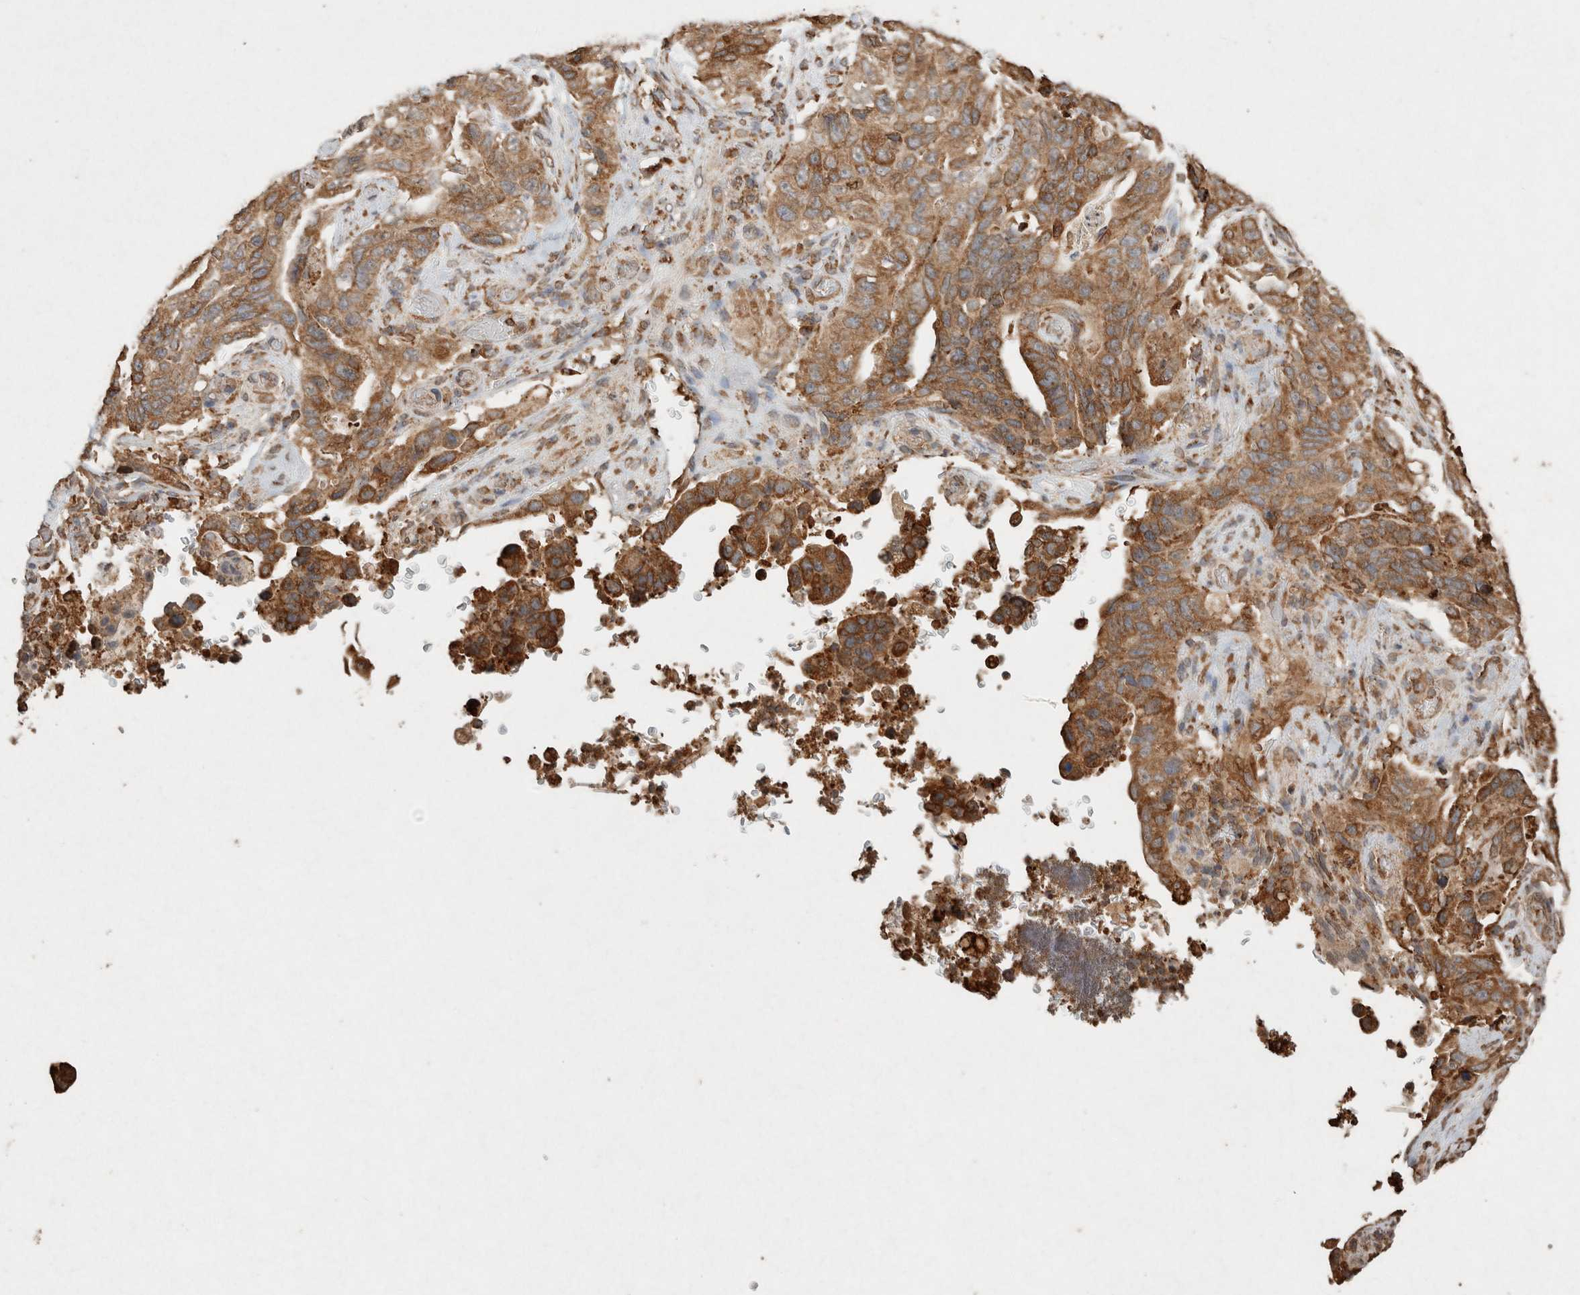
{"staining": {"intensity": "moderate", "quantity": ">75%", "location": "cytoplasmic/membranous"}, "tissue": "stomach cancer", "cell_type": "Tumor cells", "image_type": "cancer", "snomed": [{"axis": "morphology", "description": "Adenocarcinoma, NOS"}, {"axis": "topography", "description": "Stomach"}], "caption": "The immunohistochemical stain shows moderate cytoplasmic/membranous expression in tumor cells of stomach adenocarcinoma tissue. The staining is performed using DAB (3,3'-diaminobenzidine) brown chromogen to label protein expression. The nuclei are counter-stained blue using hematoxylin.", "gene": "ERAP1", "patient": {"sex": "female", "age": 89}}